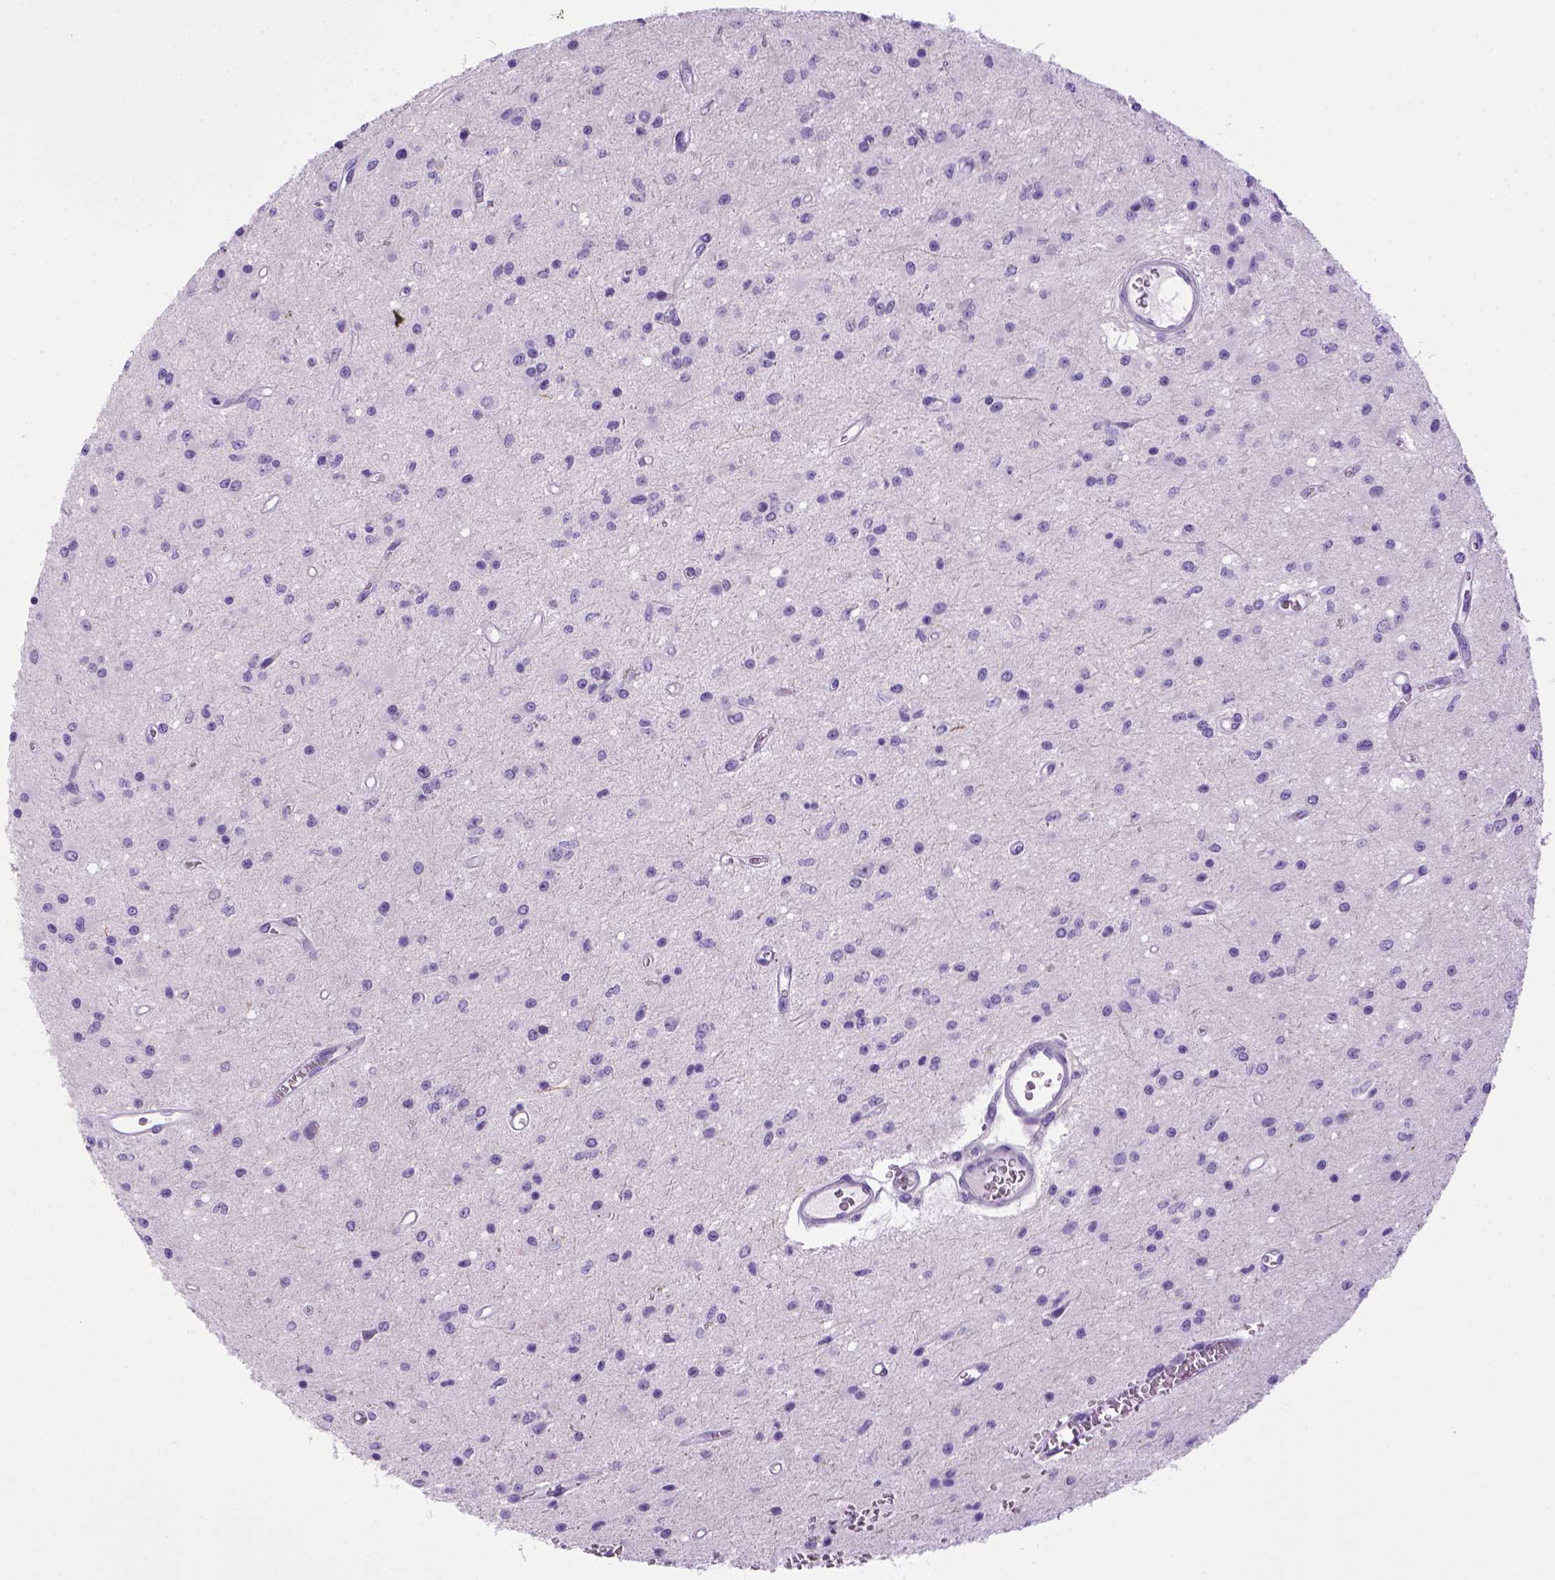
{"staining": {"intensity": "negative", "quantity": "none", "location": "none"}, "tissue": "glioma", "cell_type": "Tumor cells", "image_type": "cancer", "snomed": [{"axis": "morphology", "description": "Glioma, malignant, Low grade"}, {"axis": "topography", "description": "Brain"}], "caption": "Immunohistochemistry (IHC) micrograph of neoplastic tissue: human malignant glioma (low-grade) stained with DAB (3,3'-diaminobenzidine) exhibits no significant protein staining in tumor cells. The staining was performed using DAB (3,3'-diaminobenzidine) to visualize the protein expression in brown, while the nuclei were stained in blue with hematoxylin (Magnification: 20x).", "gene": "SGCG", "patient": {"sex": "female", "age": 45}}